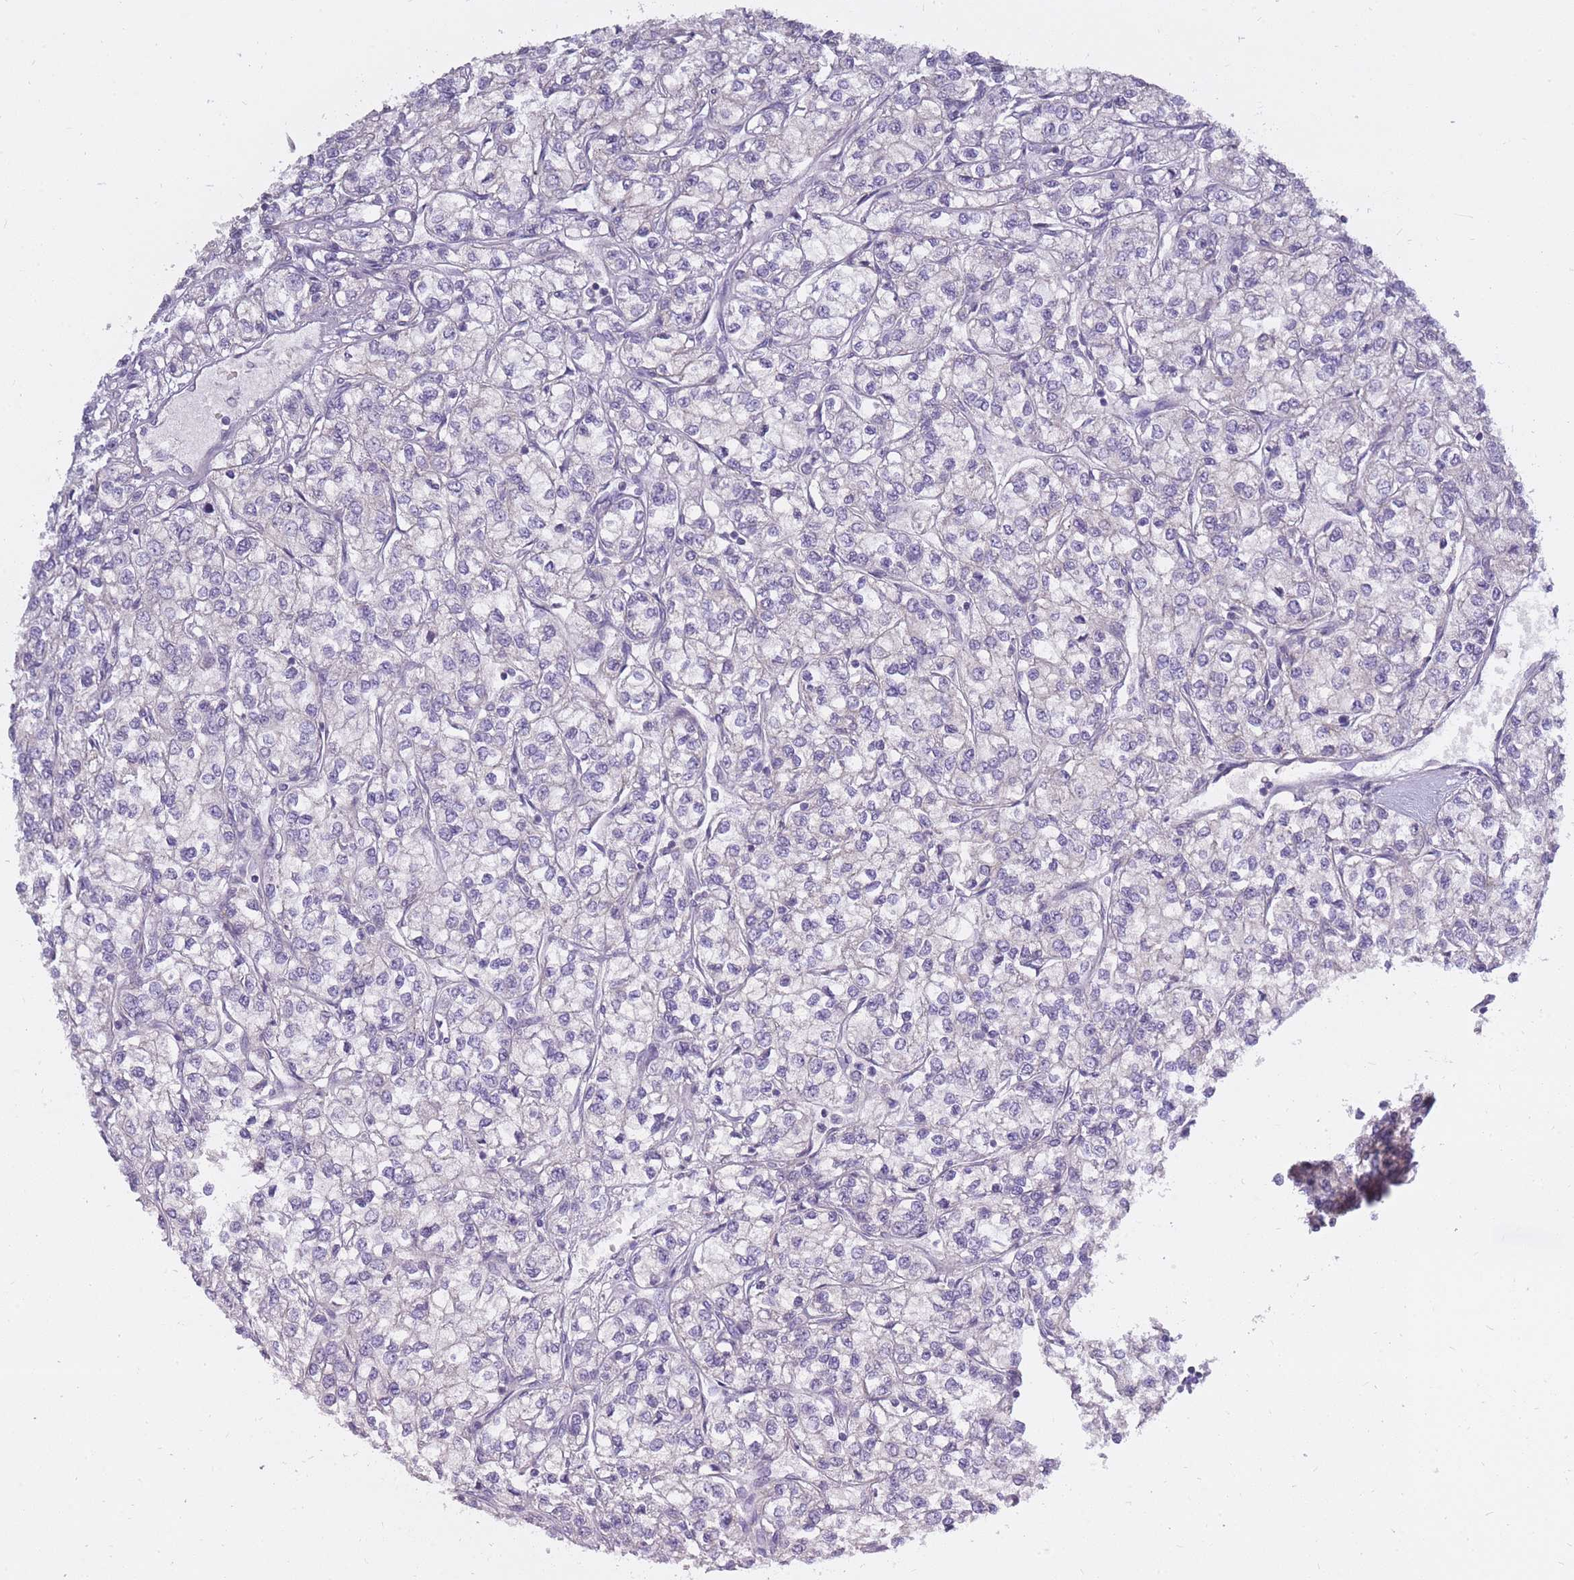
{"staining": {"intensity": "negative", "quantity": "none", "location": "none"}, "tissue": "renal cancer", "cell_type": "Tumor cells", "image_type": "cancer", "snomed": [{"axis": "morphology", "description": "Adenocarcinoma, NOS"}, {"axis": "topography", "description": "Kidney"}], "caption": "Tumor cells are negative for protein expression in human renal cancer (adenocarcinoma).", "gene": "ALKBH4", "patient": {"sex": "male", "age": 80}}